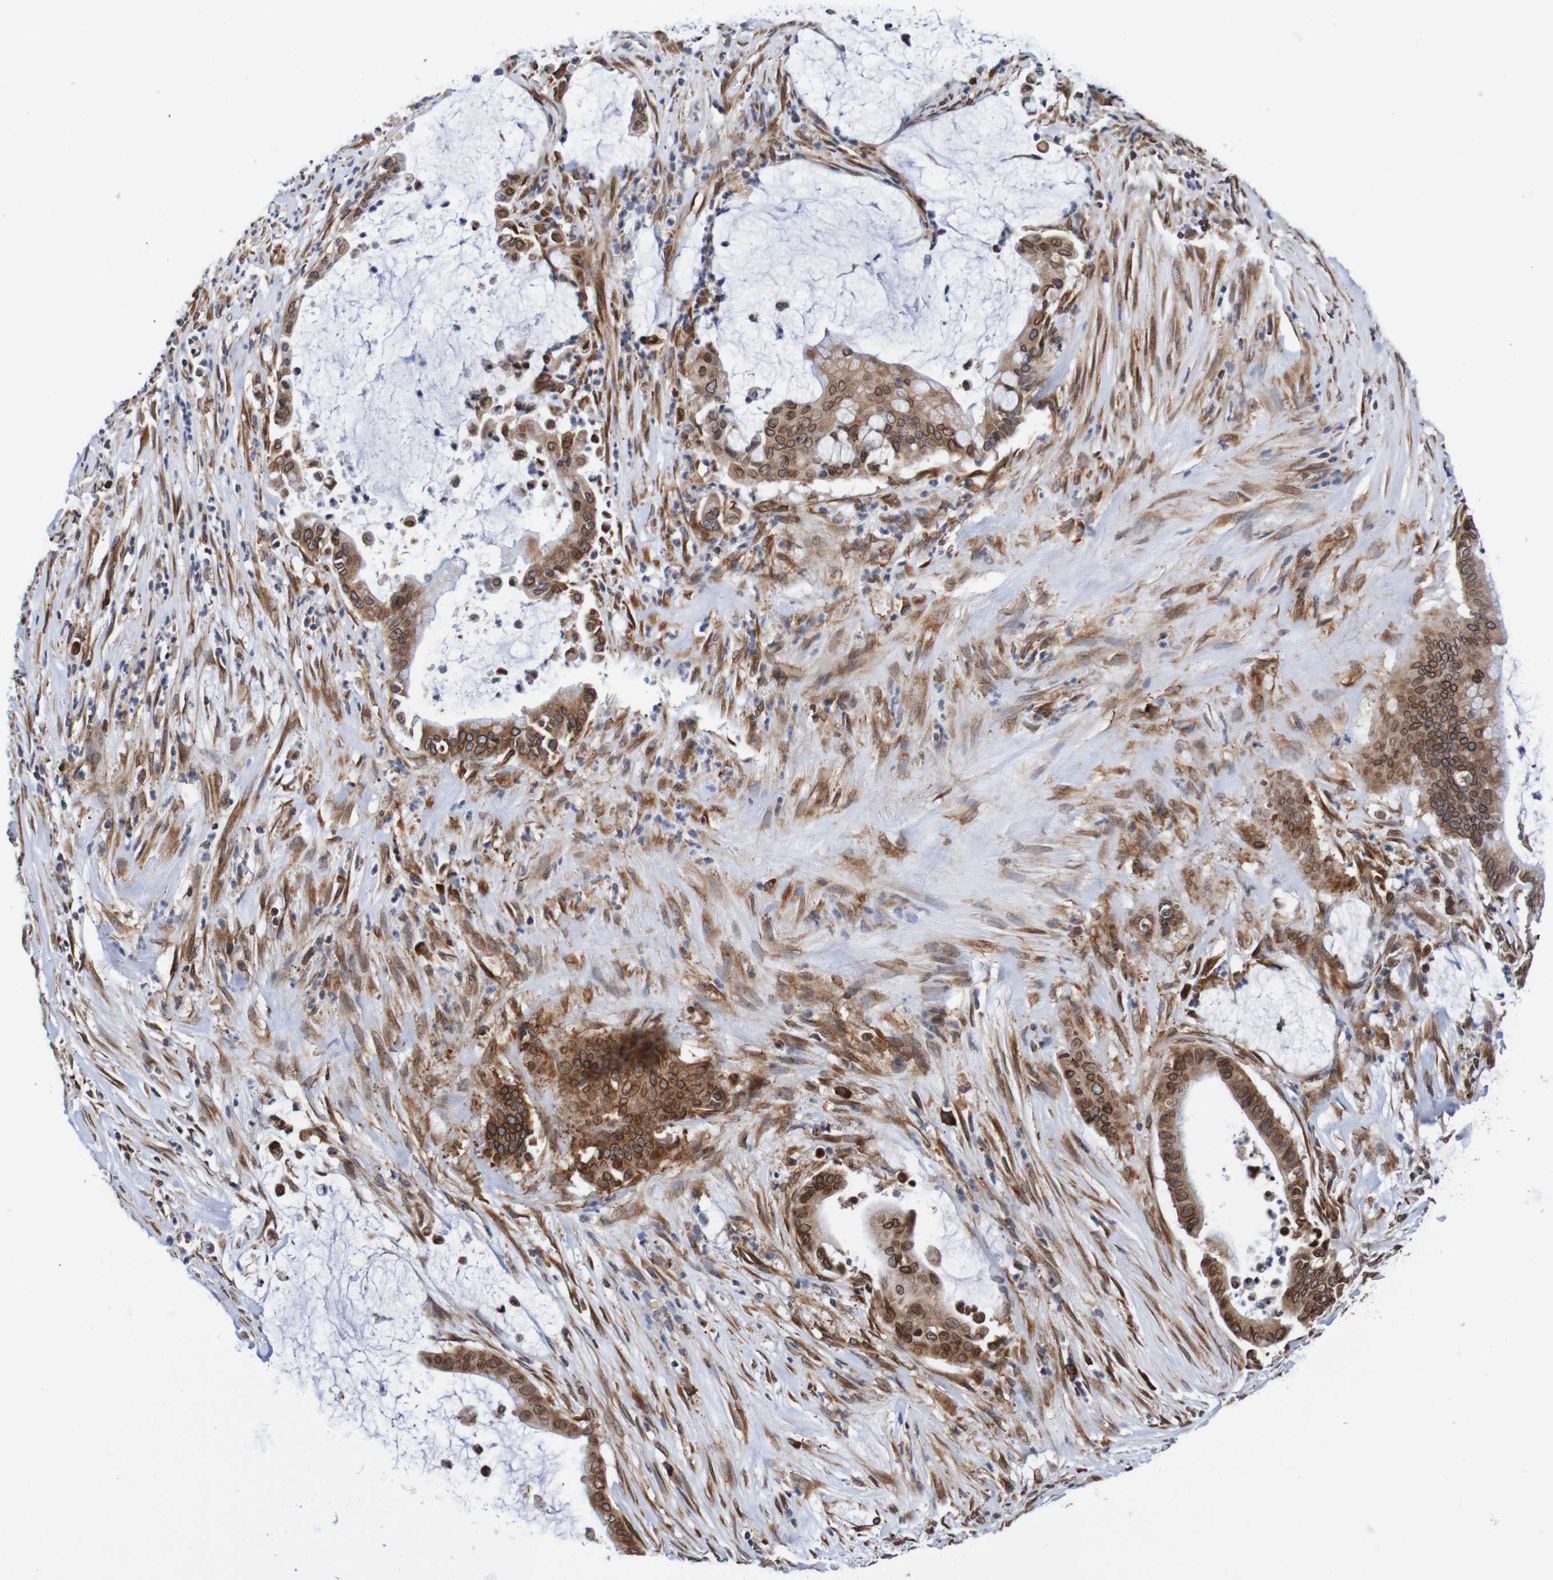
{"staining": {"intensity": "moderate", "quantity": ">75%", "location": "cytoplasmic/membranous,nuclear"}, "tissue": "pancreatic cancer", "cell_type": "Tumor cells", "image_type": "cancer", "snomed": [{"axis": "morphology", "description": "Adenocarcinoma, NOS"}, {"axis": "topography", "description": "Pancreas"}], "caption": "Immunohistochemical staining of pancreatic cancer exhibits moderate cytoplasmic/membranous and nuclear protein expression in about >75% of tumor cells.", "gene": "TMEM109", "patient": {"sex": "male", "age": 41}}